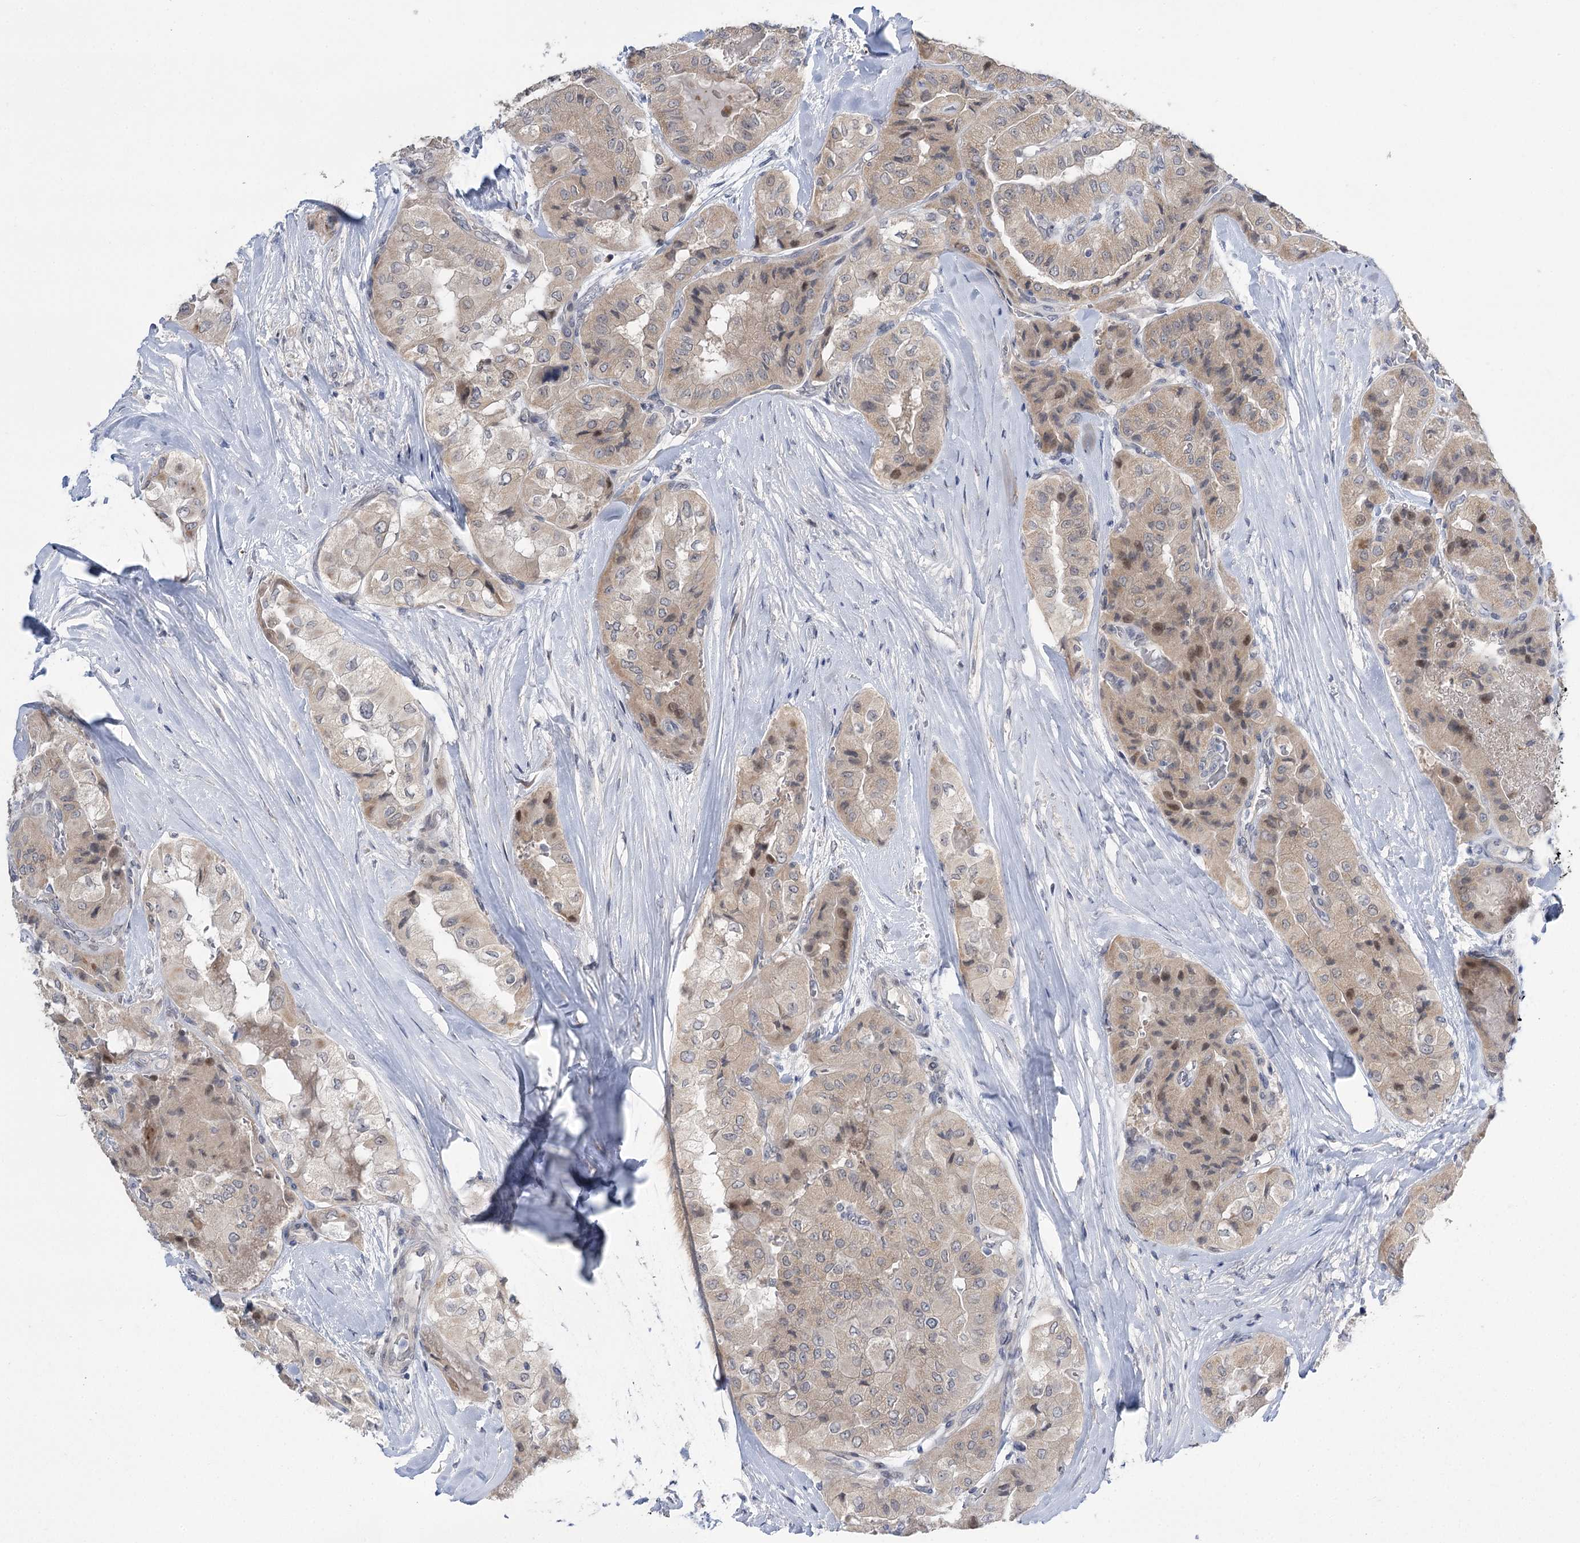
{"staining": {"intensity": "weak", "quantity": "25%-75%", "location": "cytoplasmic/membranous,nuclear"}, "tissue": "thyroid cancer", "cell_type": "Tumor cells", "image_type": "cancer", "snomed": [{"axis": "morphology", "description": "Papillary adenocarcinoma, NOS"}, {"axis": "topography", "description": "Thyroid gland"}], "caption": "Thyroid papillary adenocarcinoma stained with IHC demonstrates weak cytoplasmic/membranous and nuclear expression in about 25%-75% of tumor cells. The staining is performed using DAB brown chromogen to label protein expression. The nuclei are counter-stained blue using hematoxylin.", "gene": "PHYHIPL", "patient": {"sex": "female", "age": 59}}